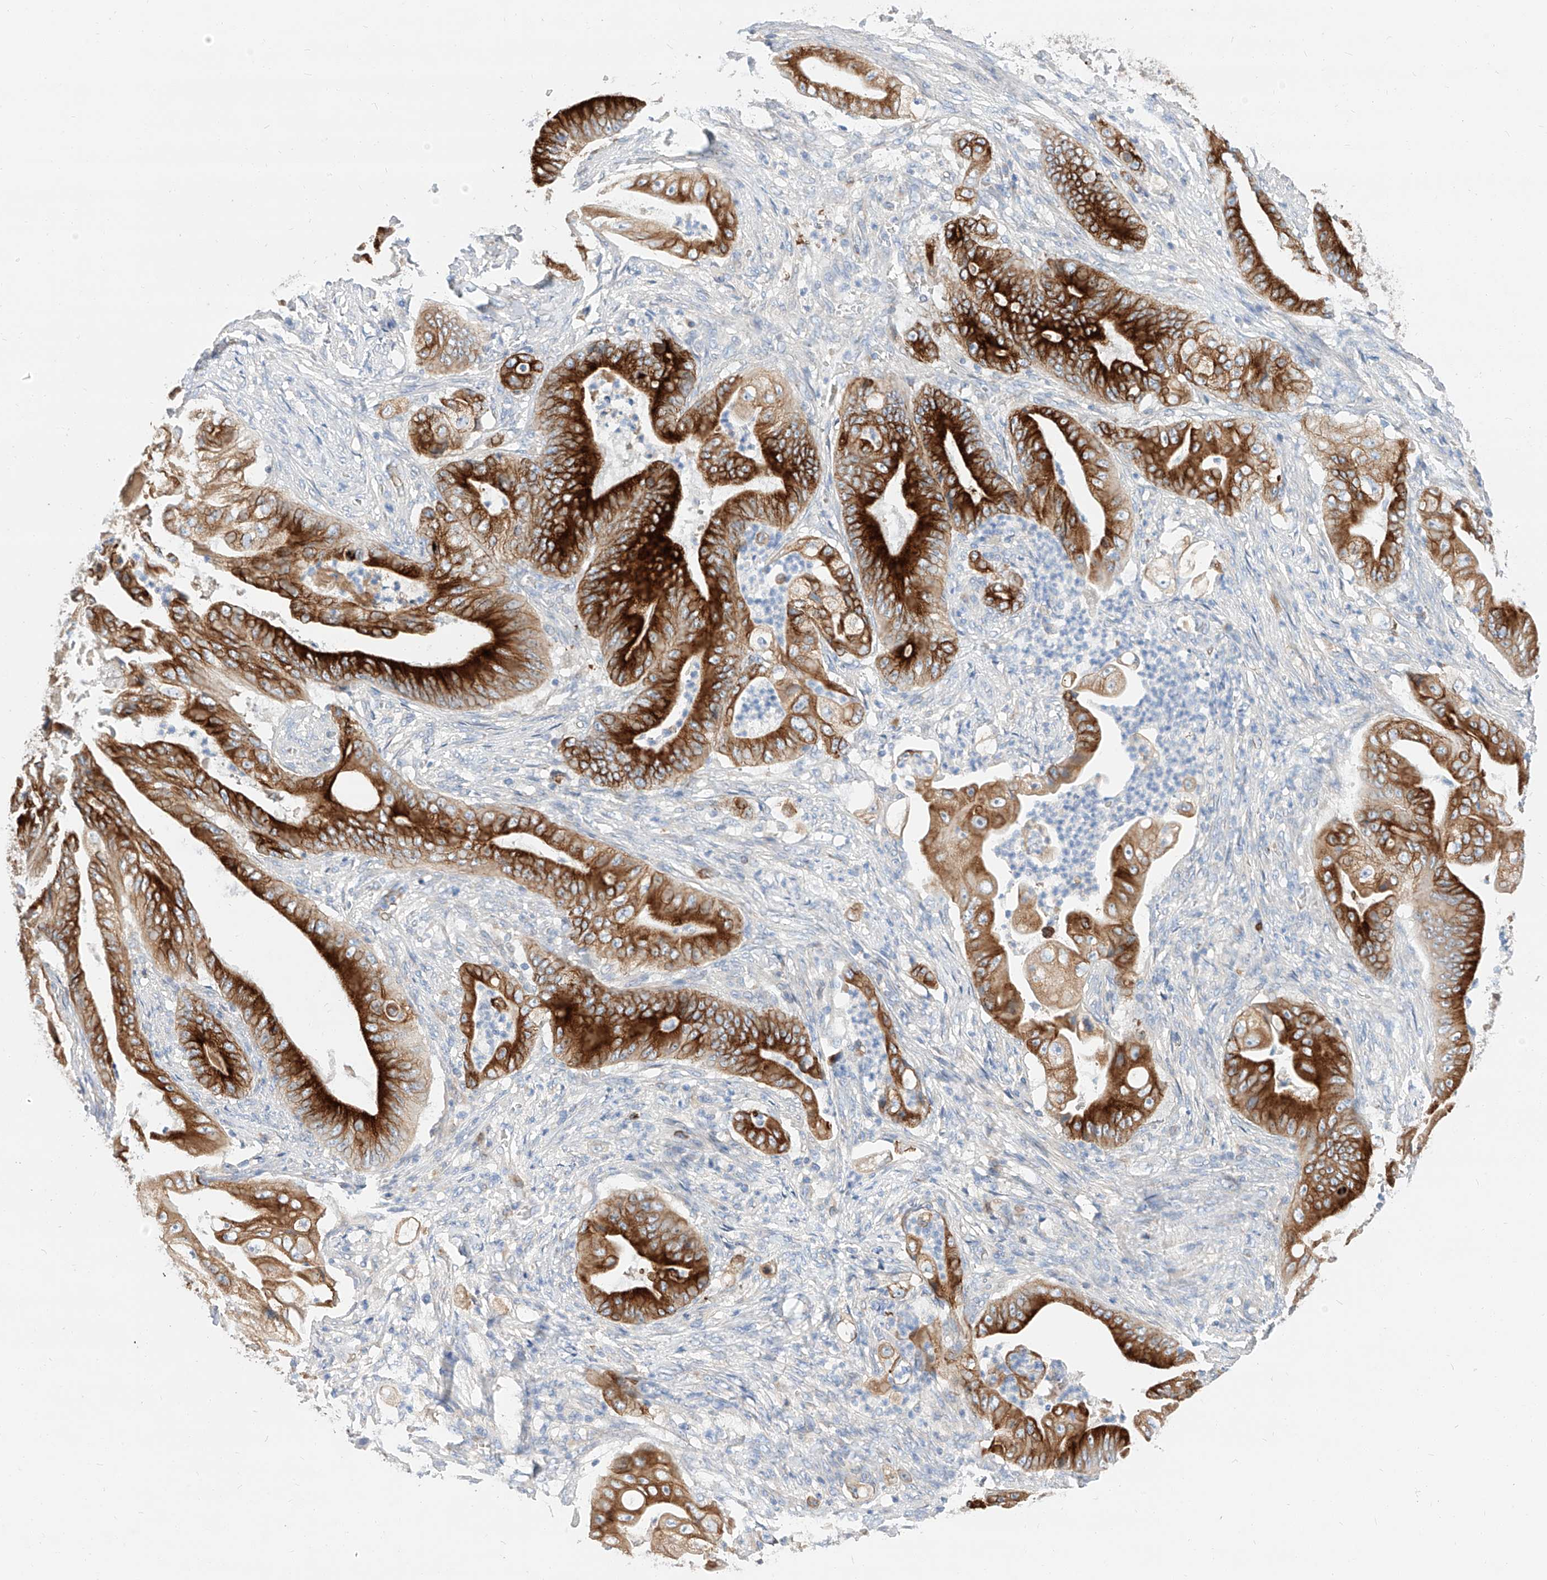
{"staining": {"intensity": "strong", "quantity": ">75%", "location": "cytoplasmic/membranous"}, "tissue": "stomach cancer", "cell_type": "Tumor cells", "image_type": "cancer", "snomed": [{"axis": "morphology", "description": "Adenocarcinoma, NOS"}, {"axis": "topography", "description": "Stomach"}], "caption": "Strong cytoplasmic/membranous protein staining is appreciated in about >75% of tumor cells in stomach cancer (adenocarcinoma).", "gene": "MAP7", "patient": {"sex": "female", "age": 73}}